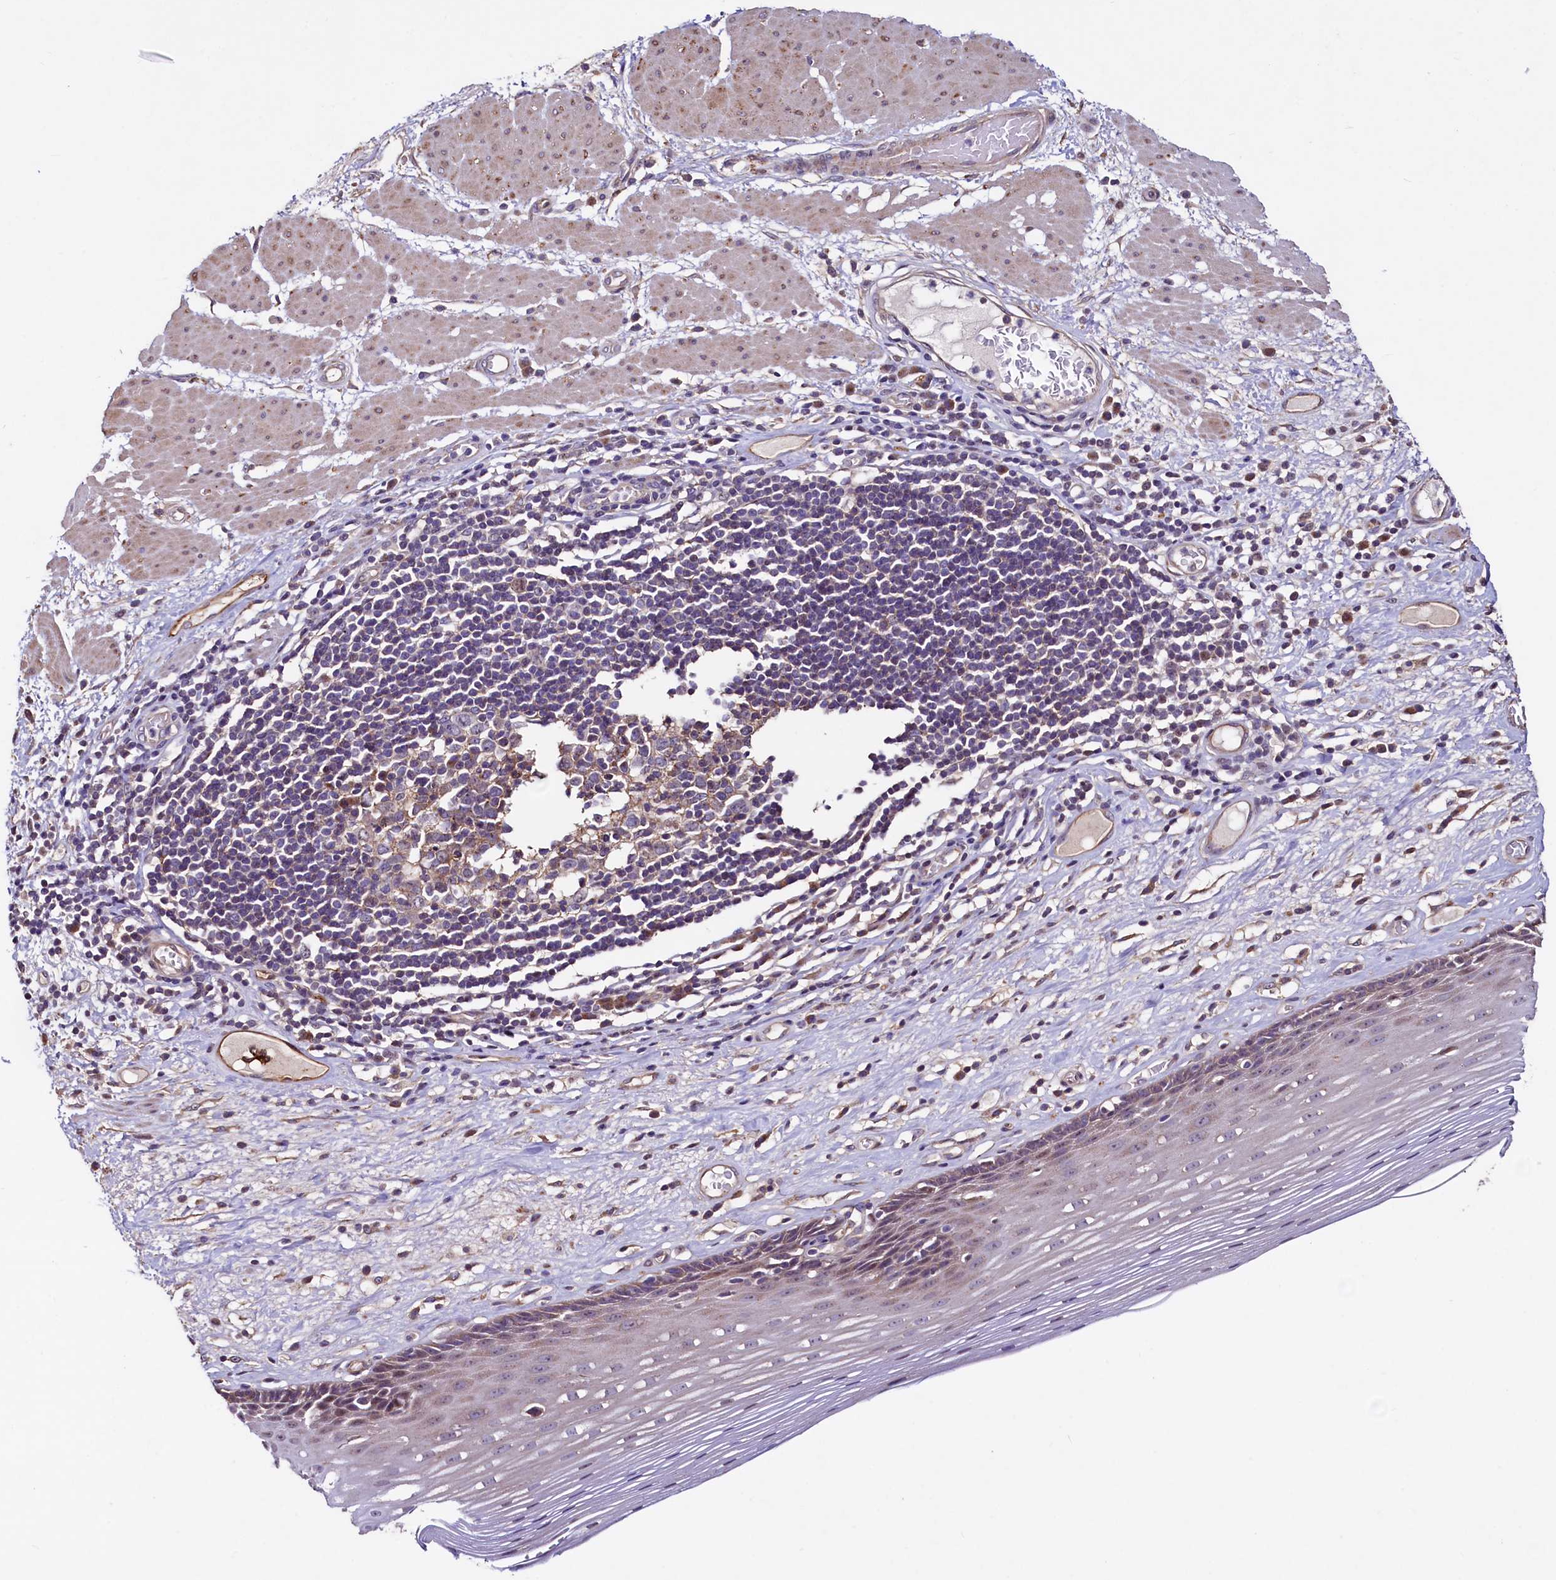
{"staining": {"intensity": "weak", "quantity": "<25%", "location": "cytoplasmic/membranous"}, "tissue": "esophagus", "cell_type": "Squamous epithelial cells", "image_type": "normal", "snomed": [{"axis": "morphology", "description": "Normal tissue, NOS"}, {"axis": "topography", "description": "Esophagus"}], "caption": "This is an IHC histopathology image of normal human esophagus. There is no positivity in squamous epithelial cells.", "gene": "PALM", "patient": {"sex": "male", "age": 62}}